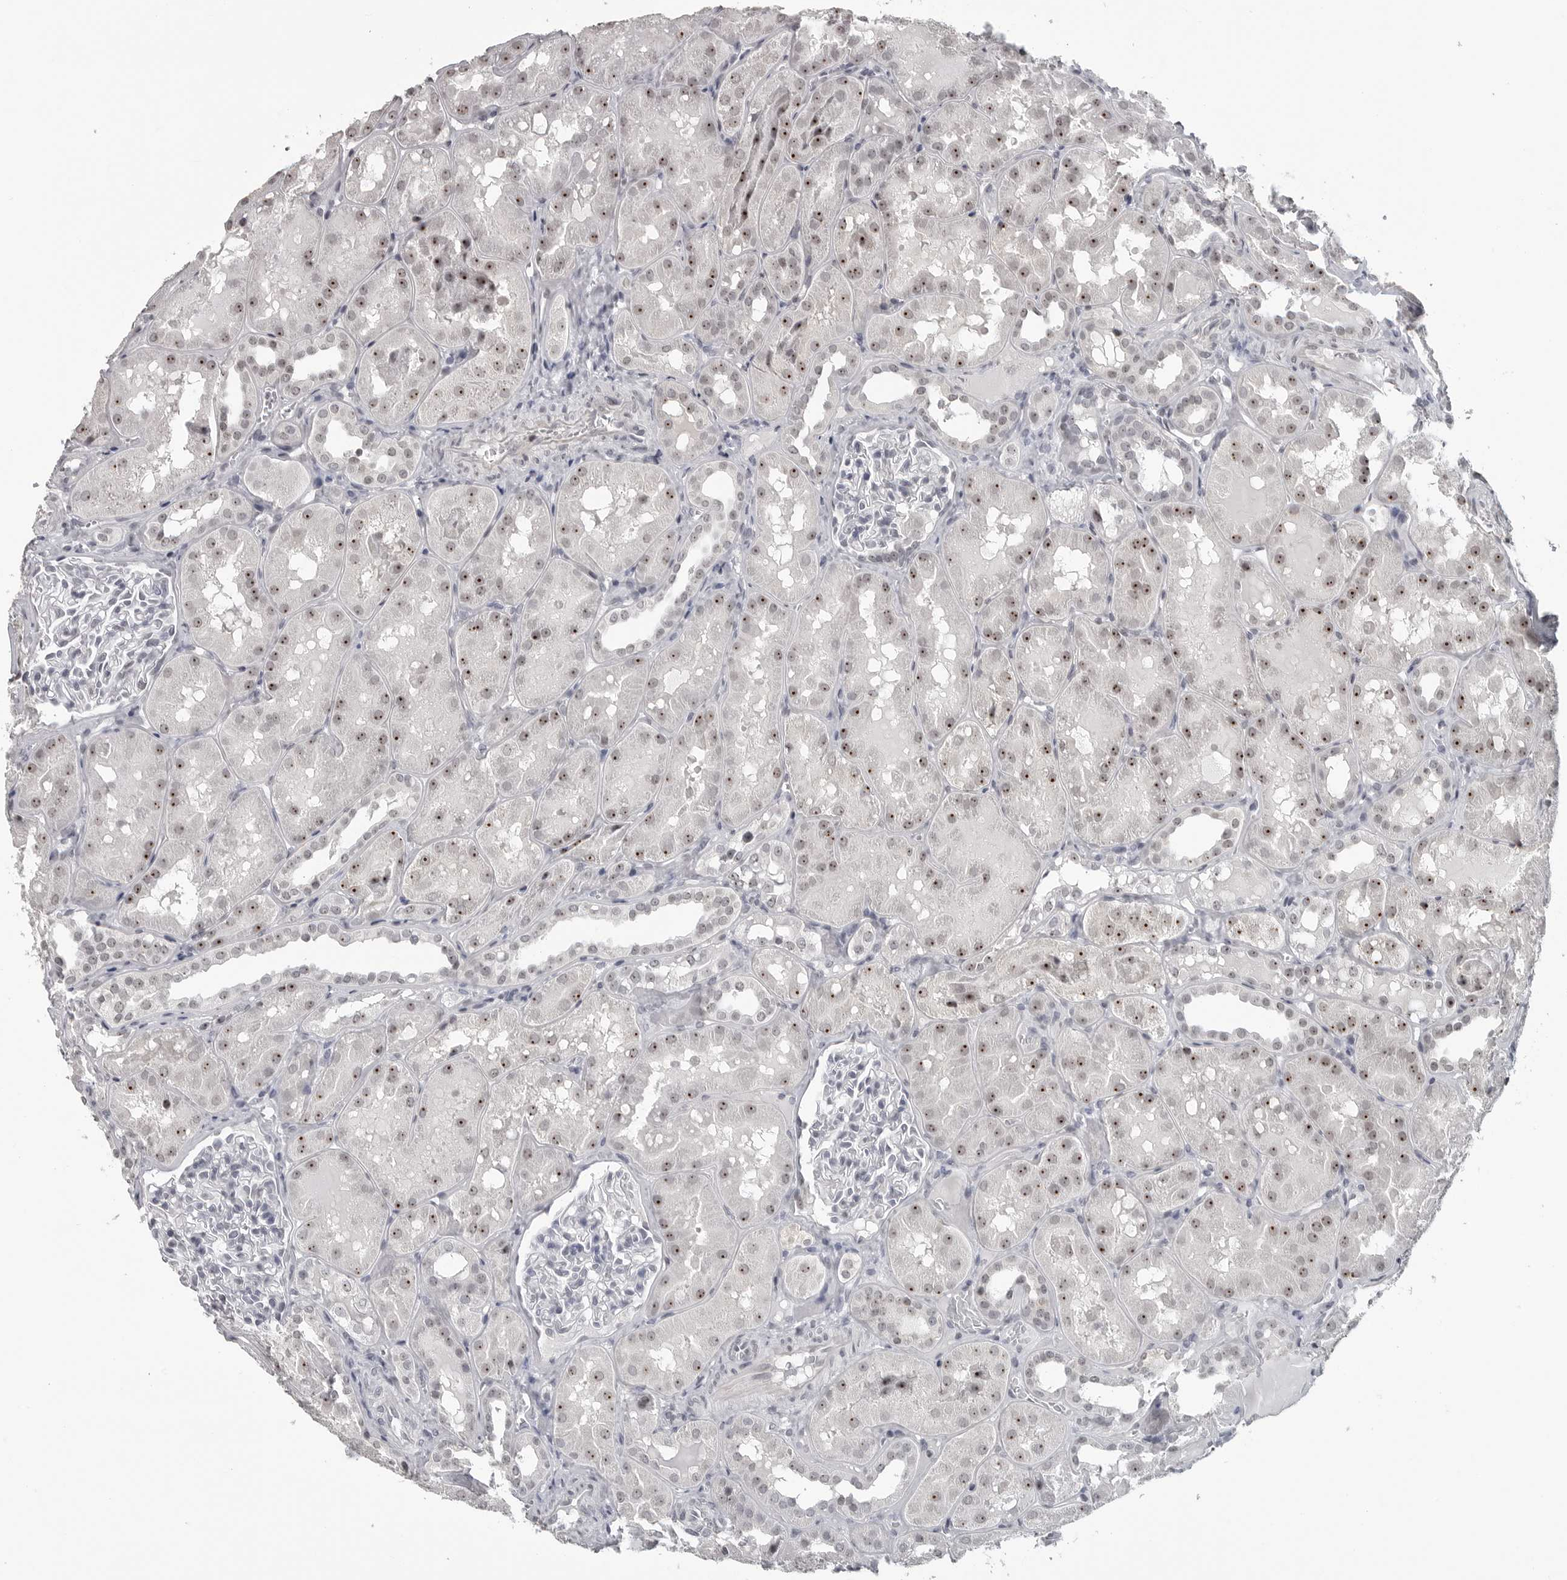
{"staining": {"intensity": "negative", "quantity": "none", "location": "none"}, "tissue": "kidney", "cell_type": "Cells in glomeruli", "image_type": "normal", "snomed": [{"axis": "morphology", "description": "Normal tissue, NOS"}, {"axis": "topography", "description": "Kidney"}], "caption": "Kidney was stained to show a protein in brown. There is no significant positivity in cells in glomeruli.", "gene": "DDX54", "patient": {"sex": "male", "age": 16}}